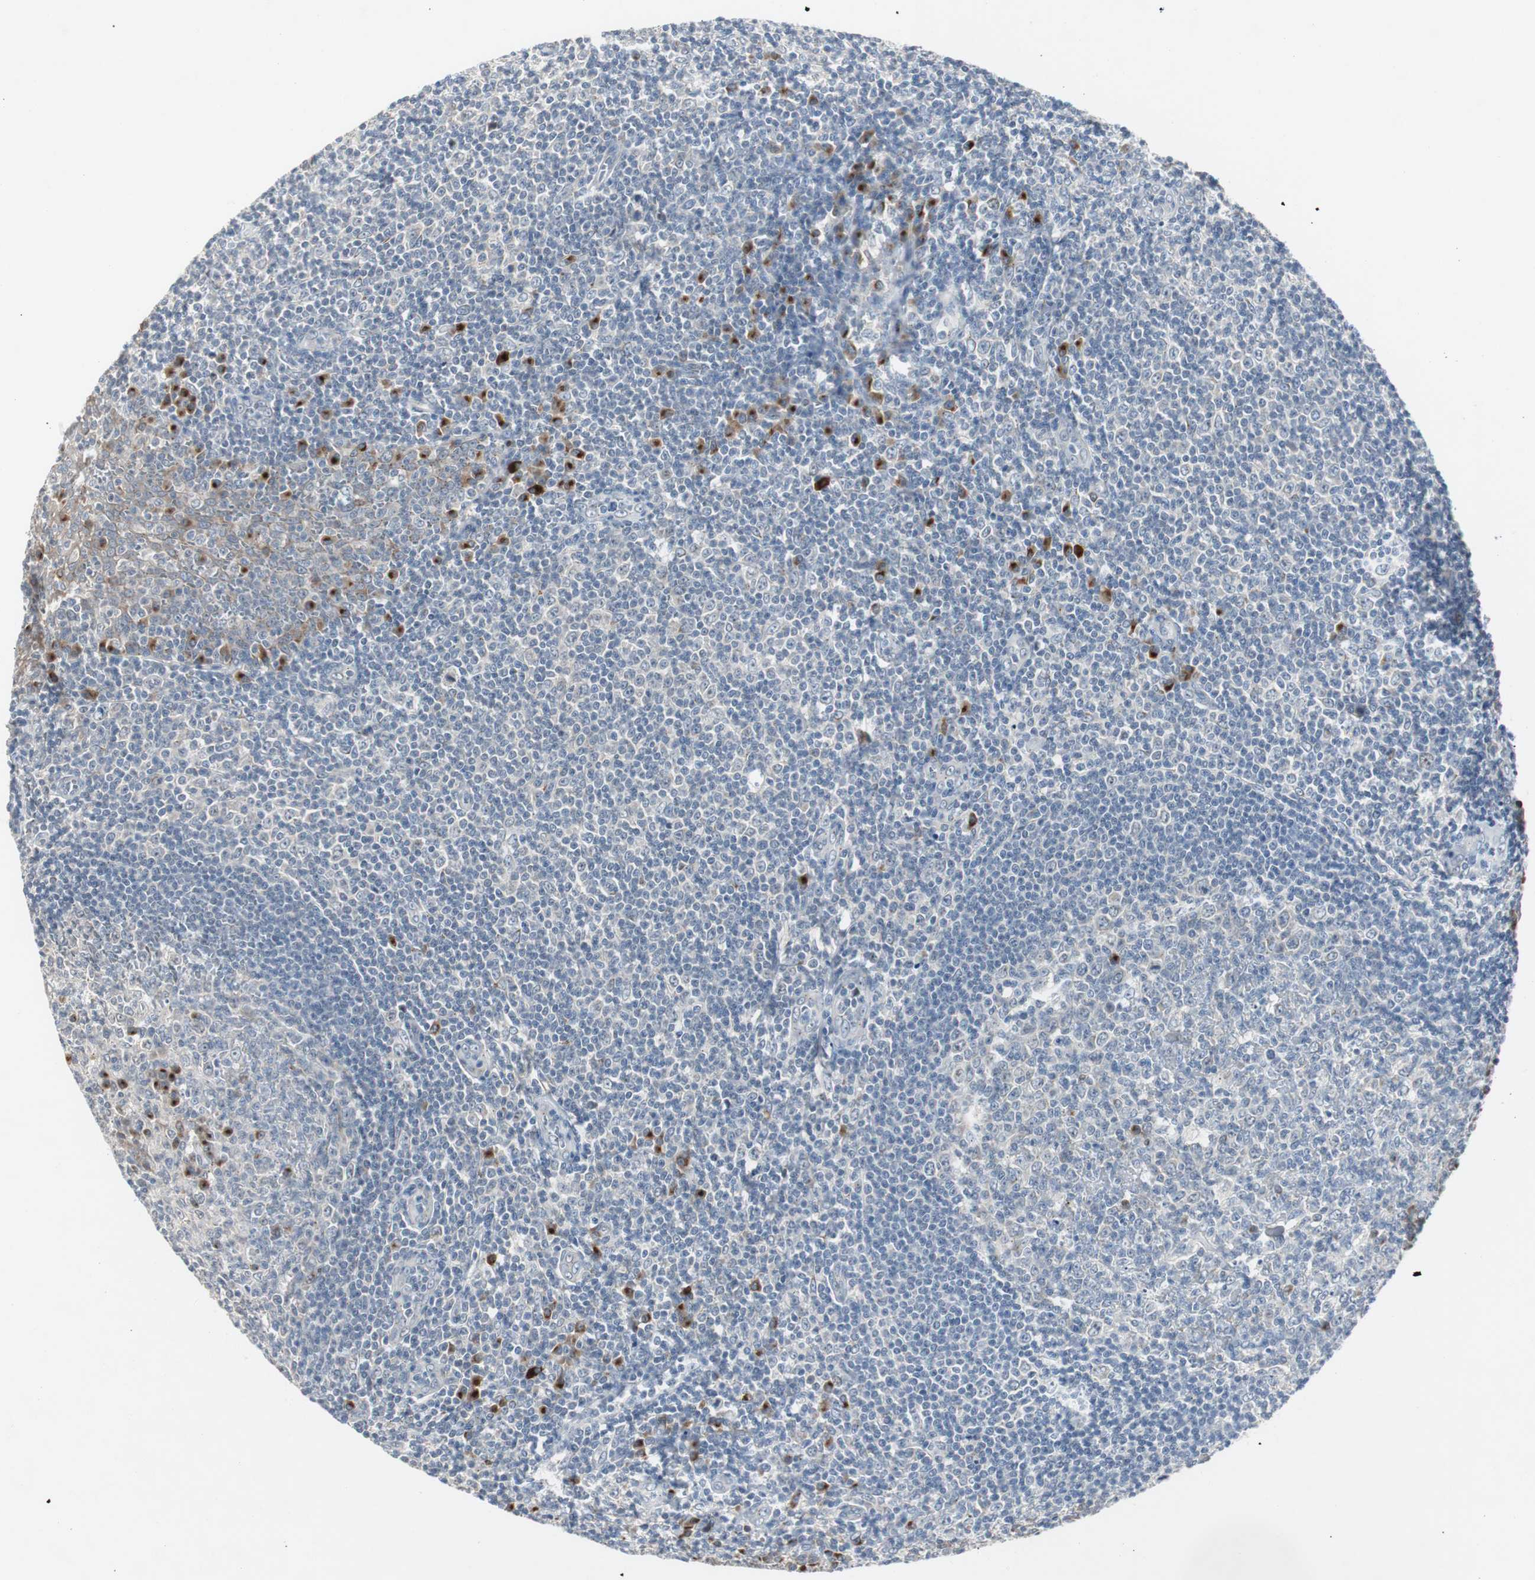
{"staining": {"intensity": "negative", "quantity": "none", "location": "none"}, "tissue": "tonsil", "cell_type": "Germinal center cells", "image_type": "normal", "snomed": [{"axis": "morphology", "description": "Normal tissue, NOS"}, {"axis": "topography", "description": "Tonsil"}], "caption": "High power microscopy image of an IHC micrograph of normal tonsil, revealing no significant expression in germinal center cells.", "gene": "SOX30", "patient": {"sex": "male", "age": 31}}